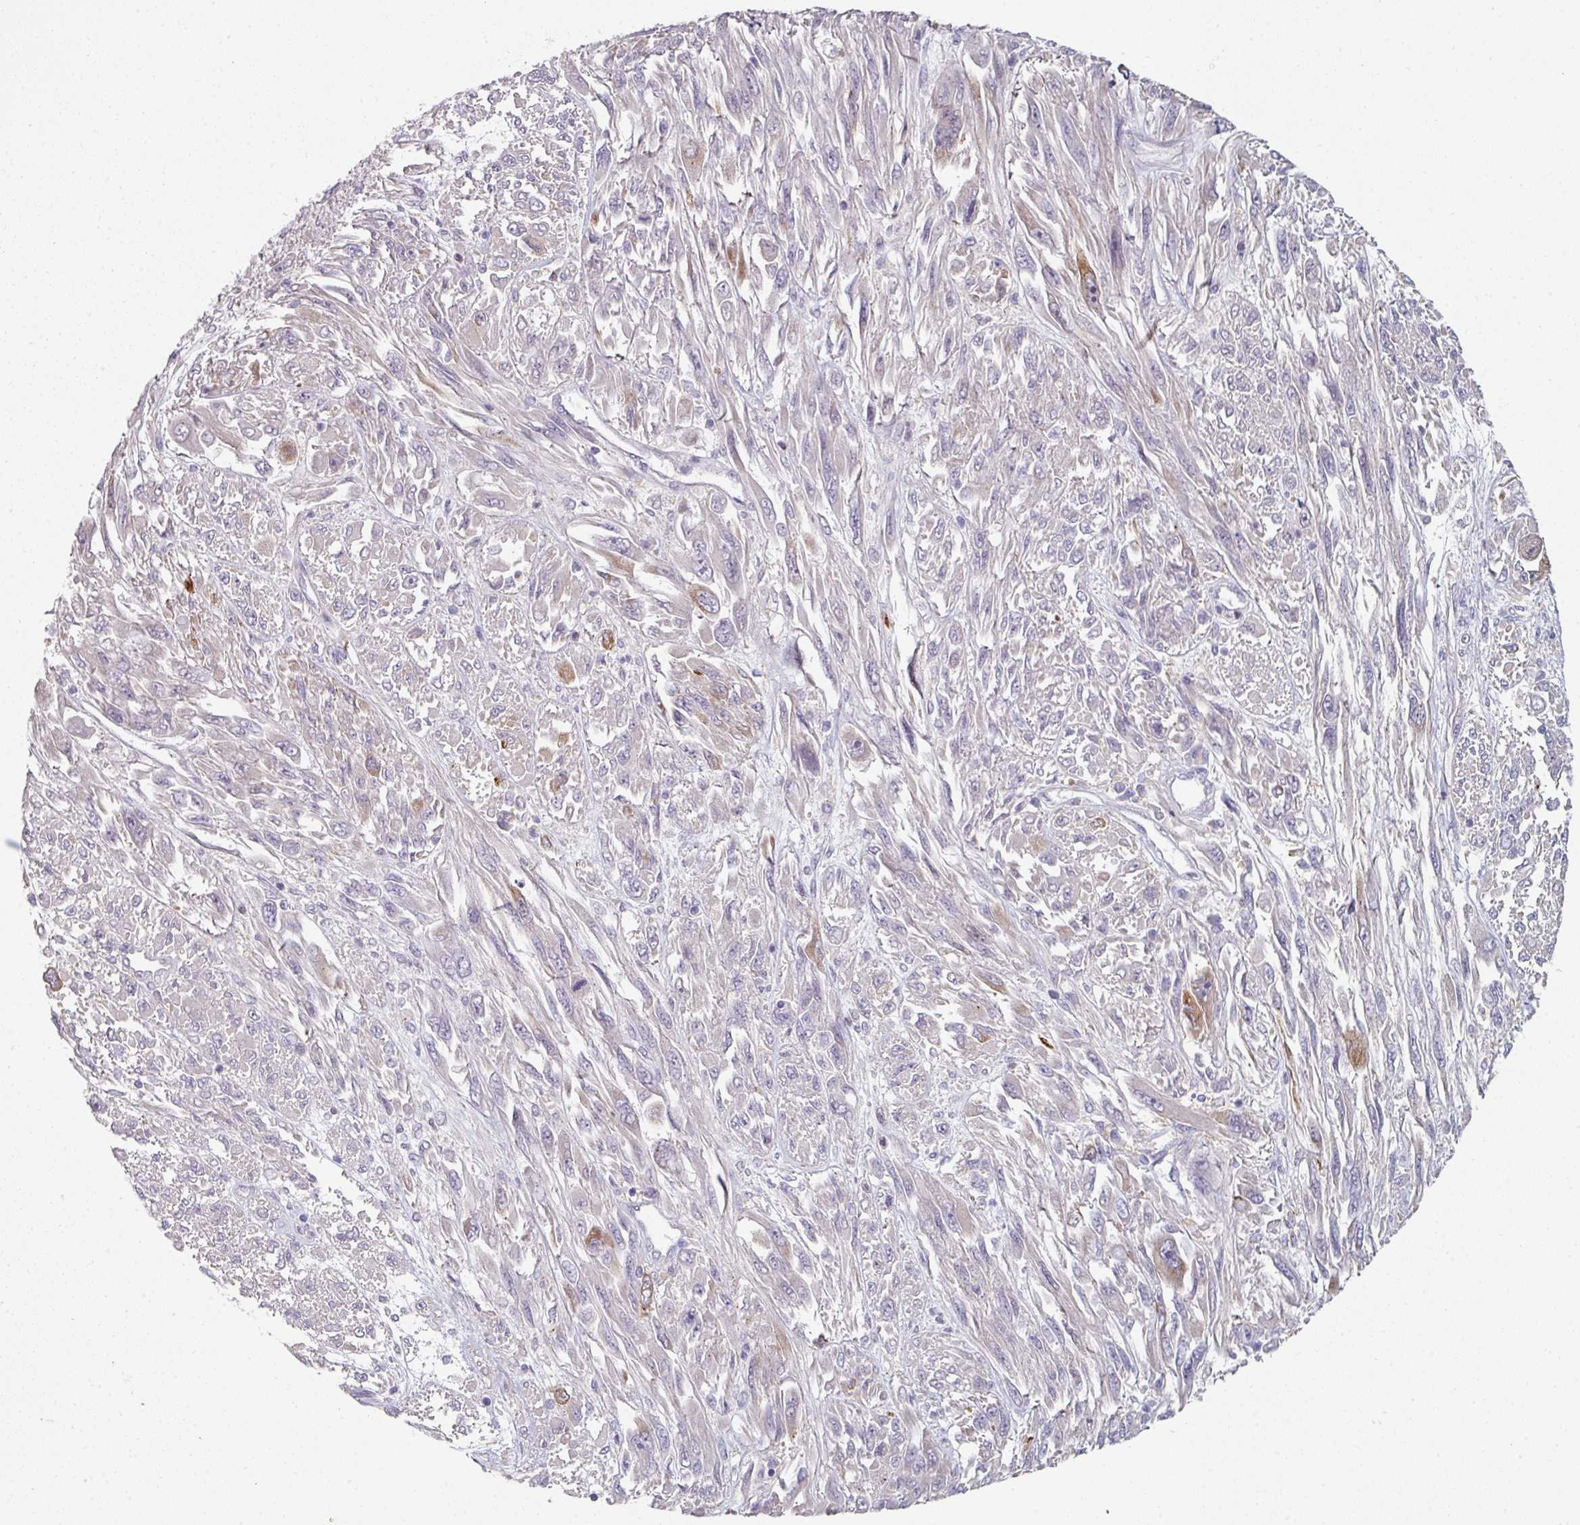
{"staining": {"intensity": "moderate", "quantity": "<25%", "location": "cytoplasmic/membranous"}, "tissue": "melanoma", "cell_type": "Tumor cells", "image_type": "cancer", "snomed": [{"axis": "morphology", "description": "Malignant melanoma, NOS"}, {"axis": "topography", "description": "Skin"}], "caption": "This is an image of IHC staining of melanoma, which shows moderate staining in the cytoplasmic/membranous of tumor cells.", "gene": "WSB2", "patient": {"sex": "female", "age": 91}}